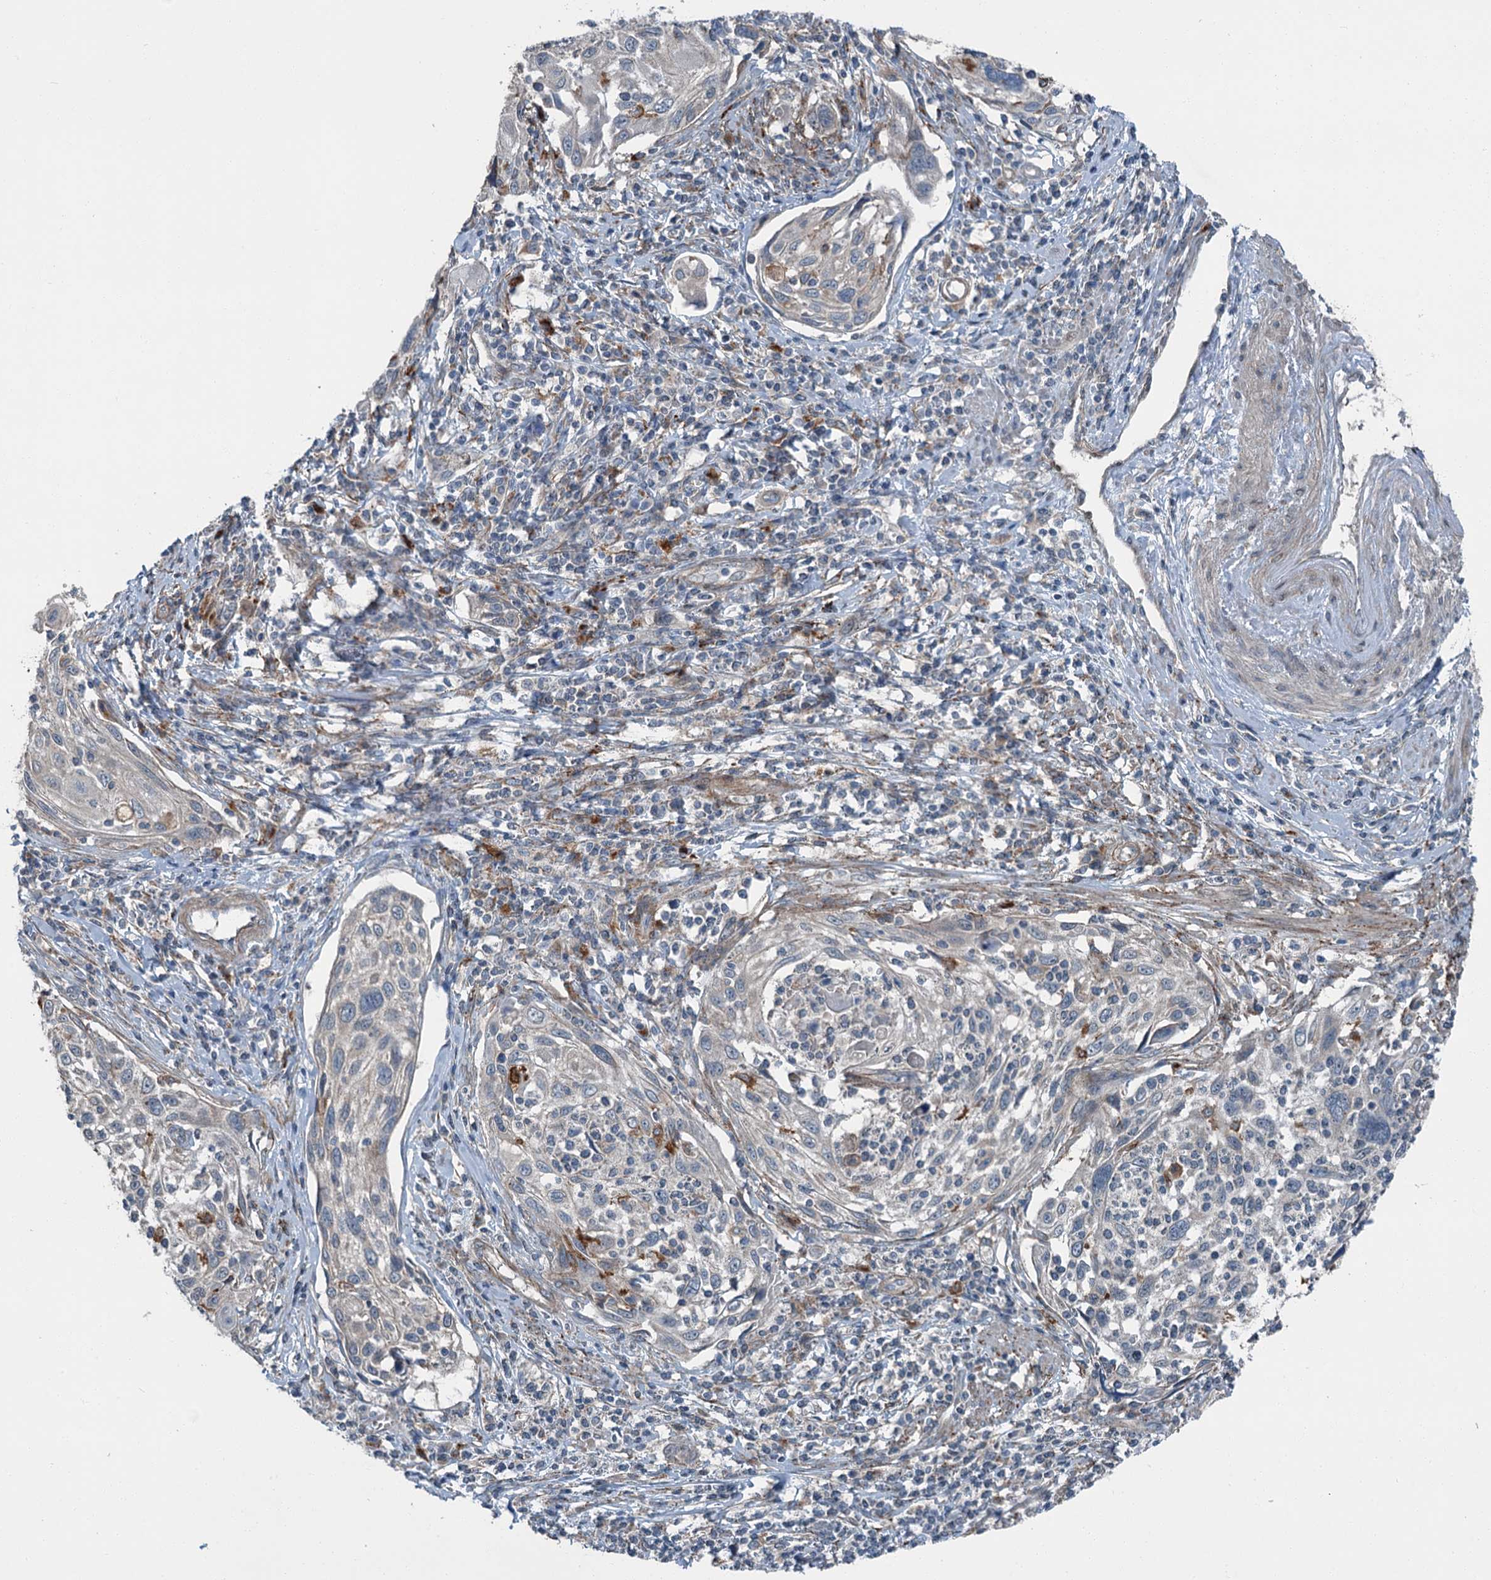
{"staining": {"intensity": "negative", "quantity": "none", "location": "none"}, "tissue": "cervical cancer", "cell_type": "Tumor cells", "image_type": "cancer", "snomed": [{"axis": "morphology", "description": "Squamous cell carcinoma, NOS"}, {"axis": "topography", "description": "Cervix"}], "caption": "The photomicrograph reveals no significant expression in tumor cells of cervical cancer (squamous cell carcinoma).", "gene": "AXL", "patient": {"sex": "female", "age": 70}}